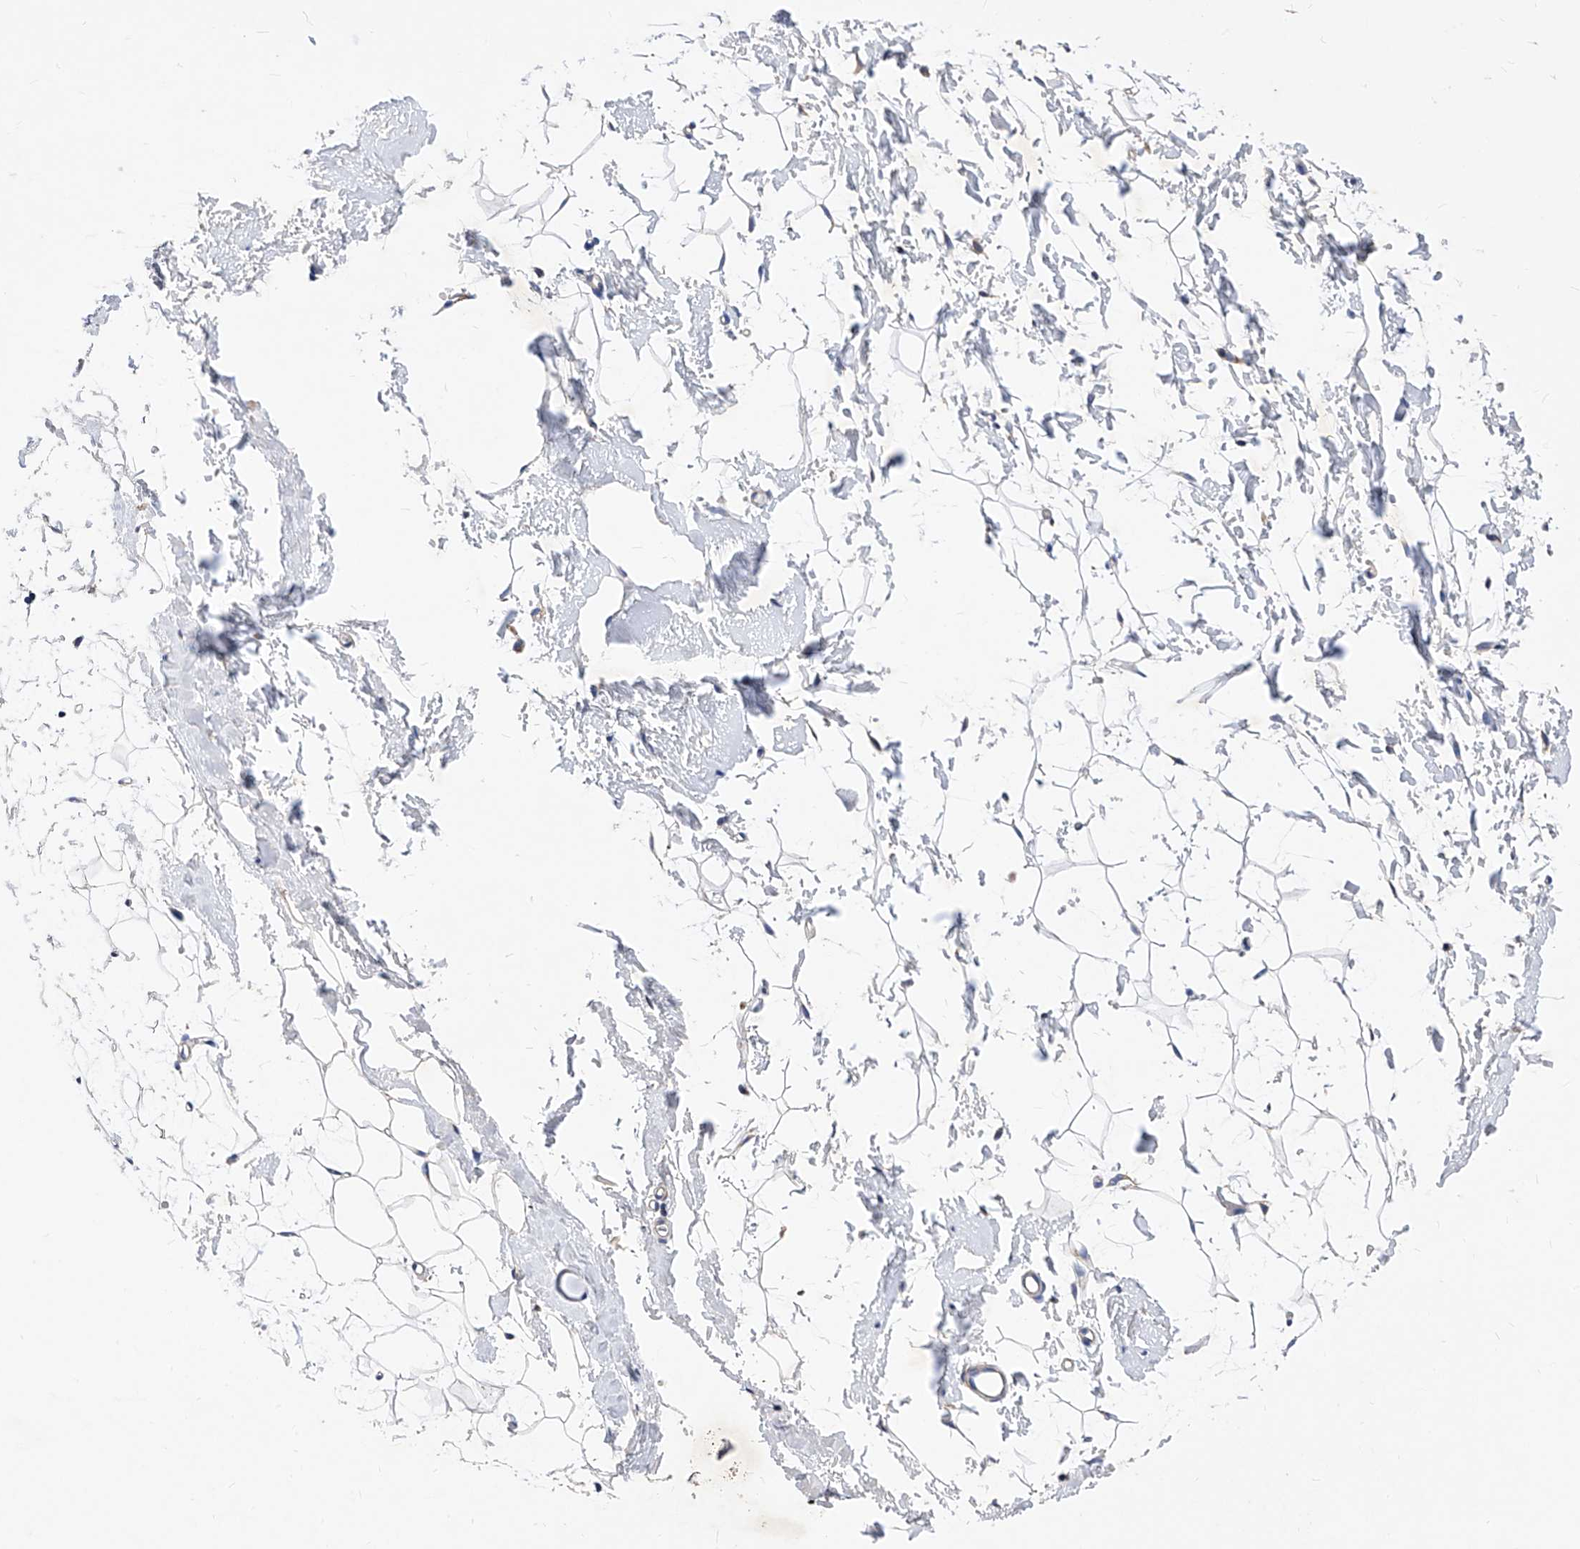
{"staining": {"intensity": "negative", "quantity": "none", "location": "none"}, "tissue": "adipose tissue", "cell_type": "Adipocytes", "image_type": "normal", "snomed": [{"axis": "morphology", "description": "Normal tissue, NOS"}, {"axis": "topography", "description": "Breast"}], "caption": "Immunohistochemical staining of unremarkable adipose tissue displays no significant positivity in adipocytes.", "gene": "HRNR", "patient": {"sex": "female", "age": 23}}